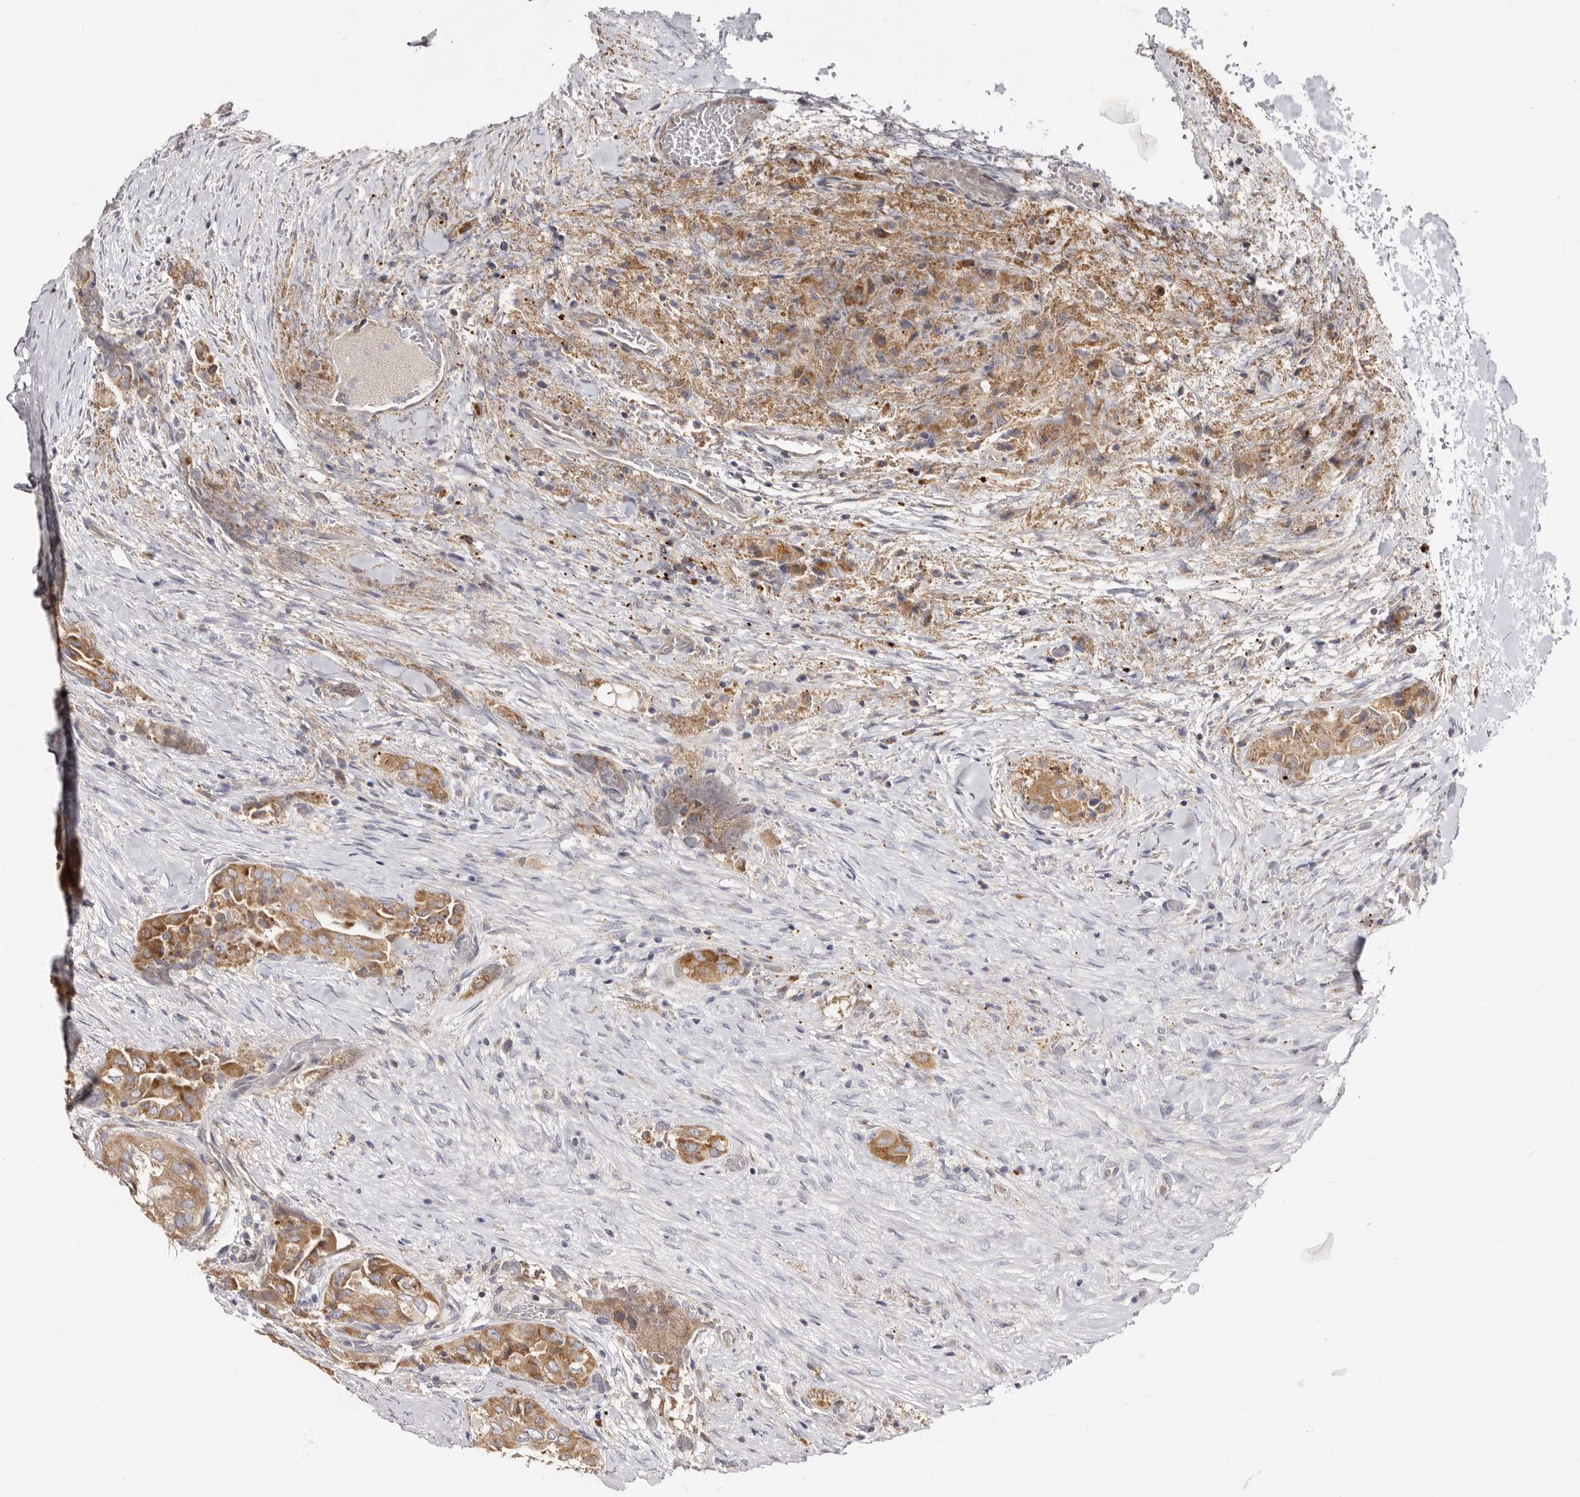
{"staining": {"intensity": "moderate", "quantity": ">75%", "location": "cytoplasmic/membranous"}, "tissue": "thyroid cancer", "cell_type": "Tumor cells", "image_type": "cancer", "snomed": [{"axis": "morphology", "description": "Papillary adenocarcinoma, NOS"}, {"axis": "topography", "description": "Thyroid gland"}], "caption": "DAB (3,3'-diaminobenzidine) immunohistochemical staining of thyroid papillary adenocarcinoma demonstrates moderate cytoplasmic/membranous protein expression in about >75% of tumor cells.", "gene": "BAIAP2L1", "patient": {"sex": "female", "age": 59}}